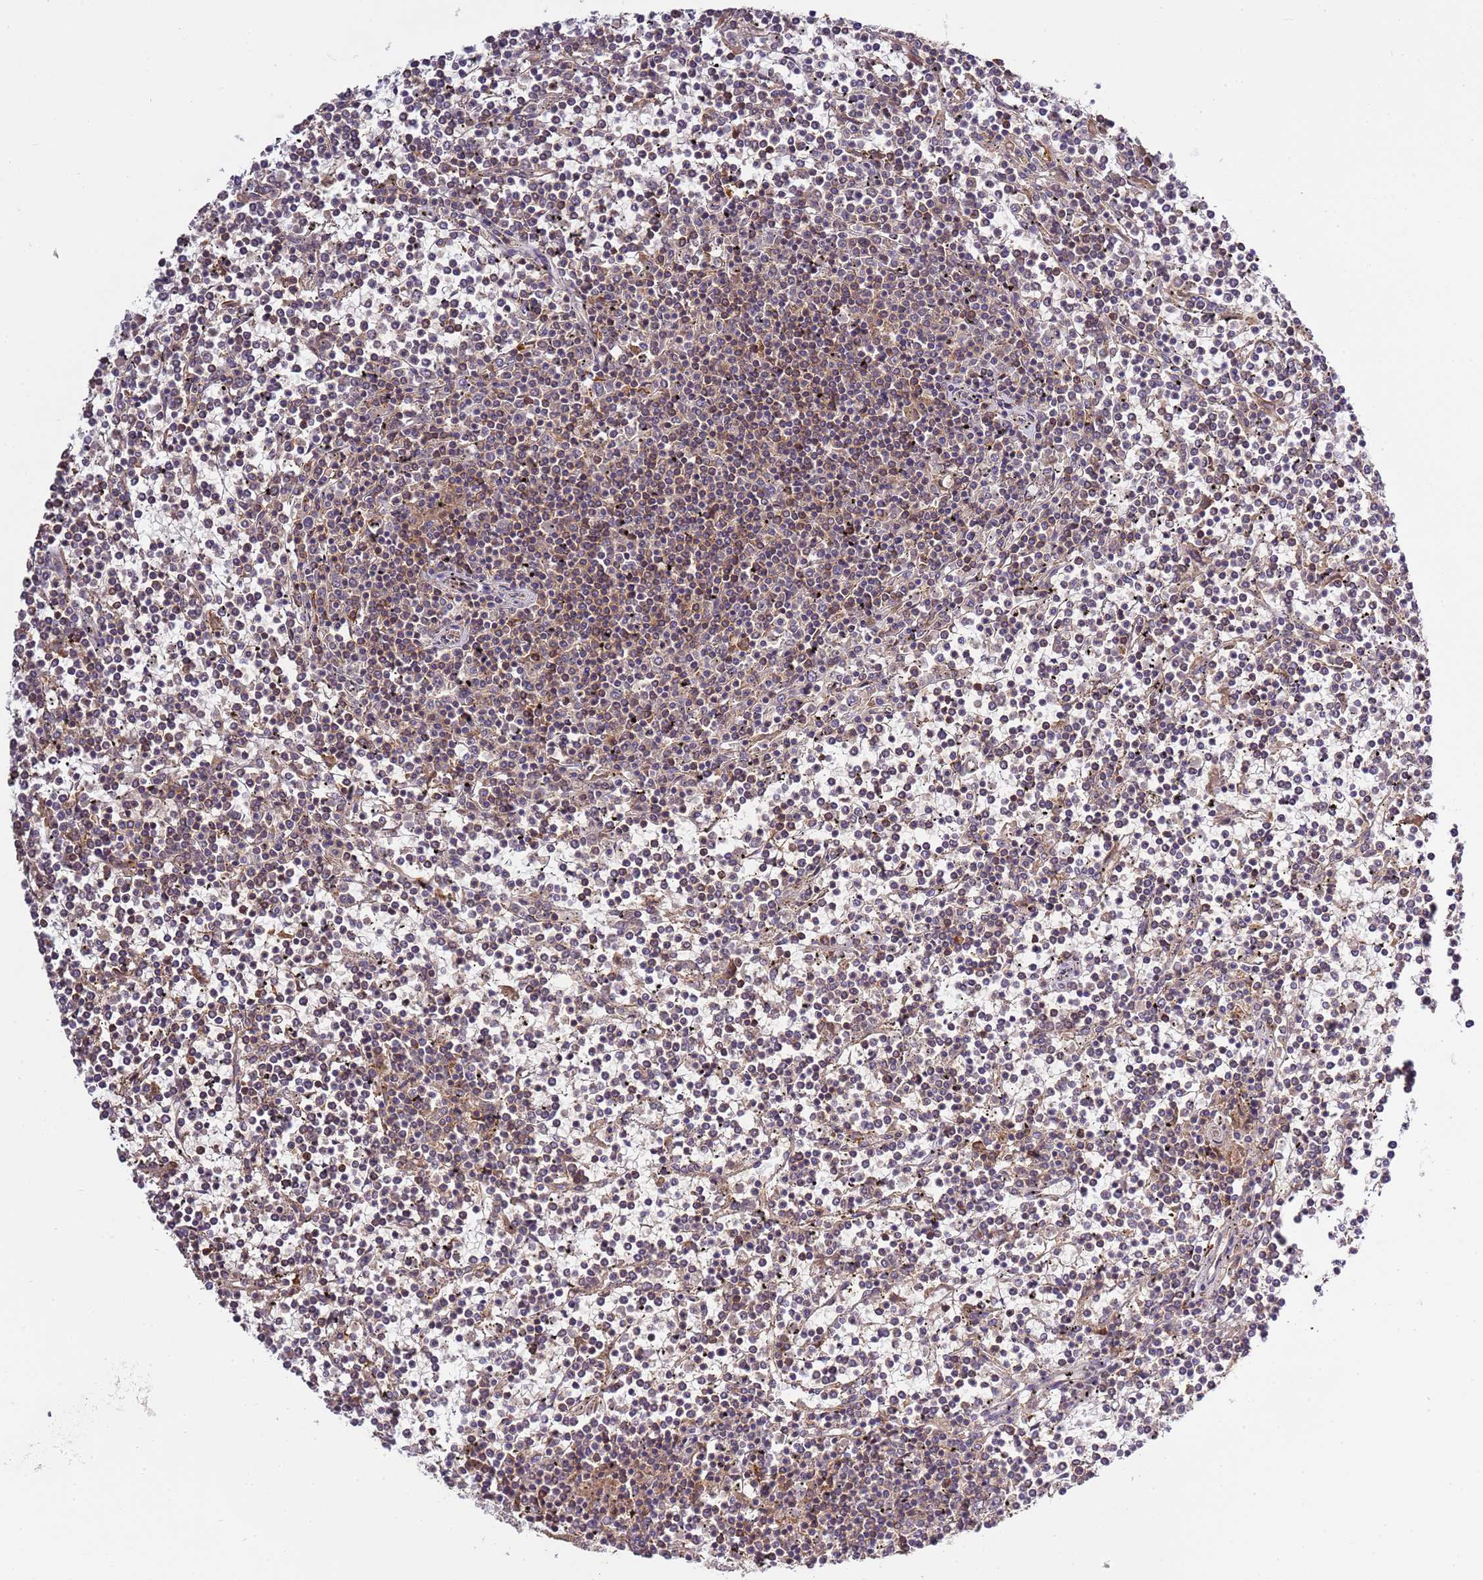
{"staining": {"intensity": "moderate", "quantity": "25%-75%", "location": "nuclear"}, "tissue": "lymphoma", "cell_type": "Tumor cells", "image_type": "cancer", "snomed": [{"axis": "morphology", "description": "Malignant lymphoma, non-Hodgkin's type, Low grade"}, {"axis": "topography", "description": "Spleen"}], "caption": "Lymphoma stained with DAB immunohistochemistry (IHC) reveals medium levels of moderate nuclear positivity in approximately 25%-75% of tumor cells.", "gene": "ZNF624", "patient": {"sex": "female", "age": 19}}